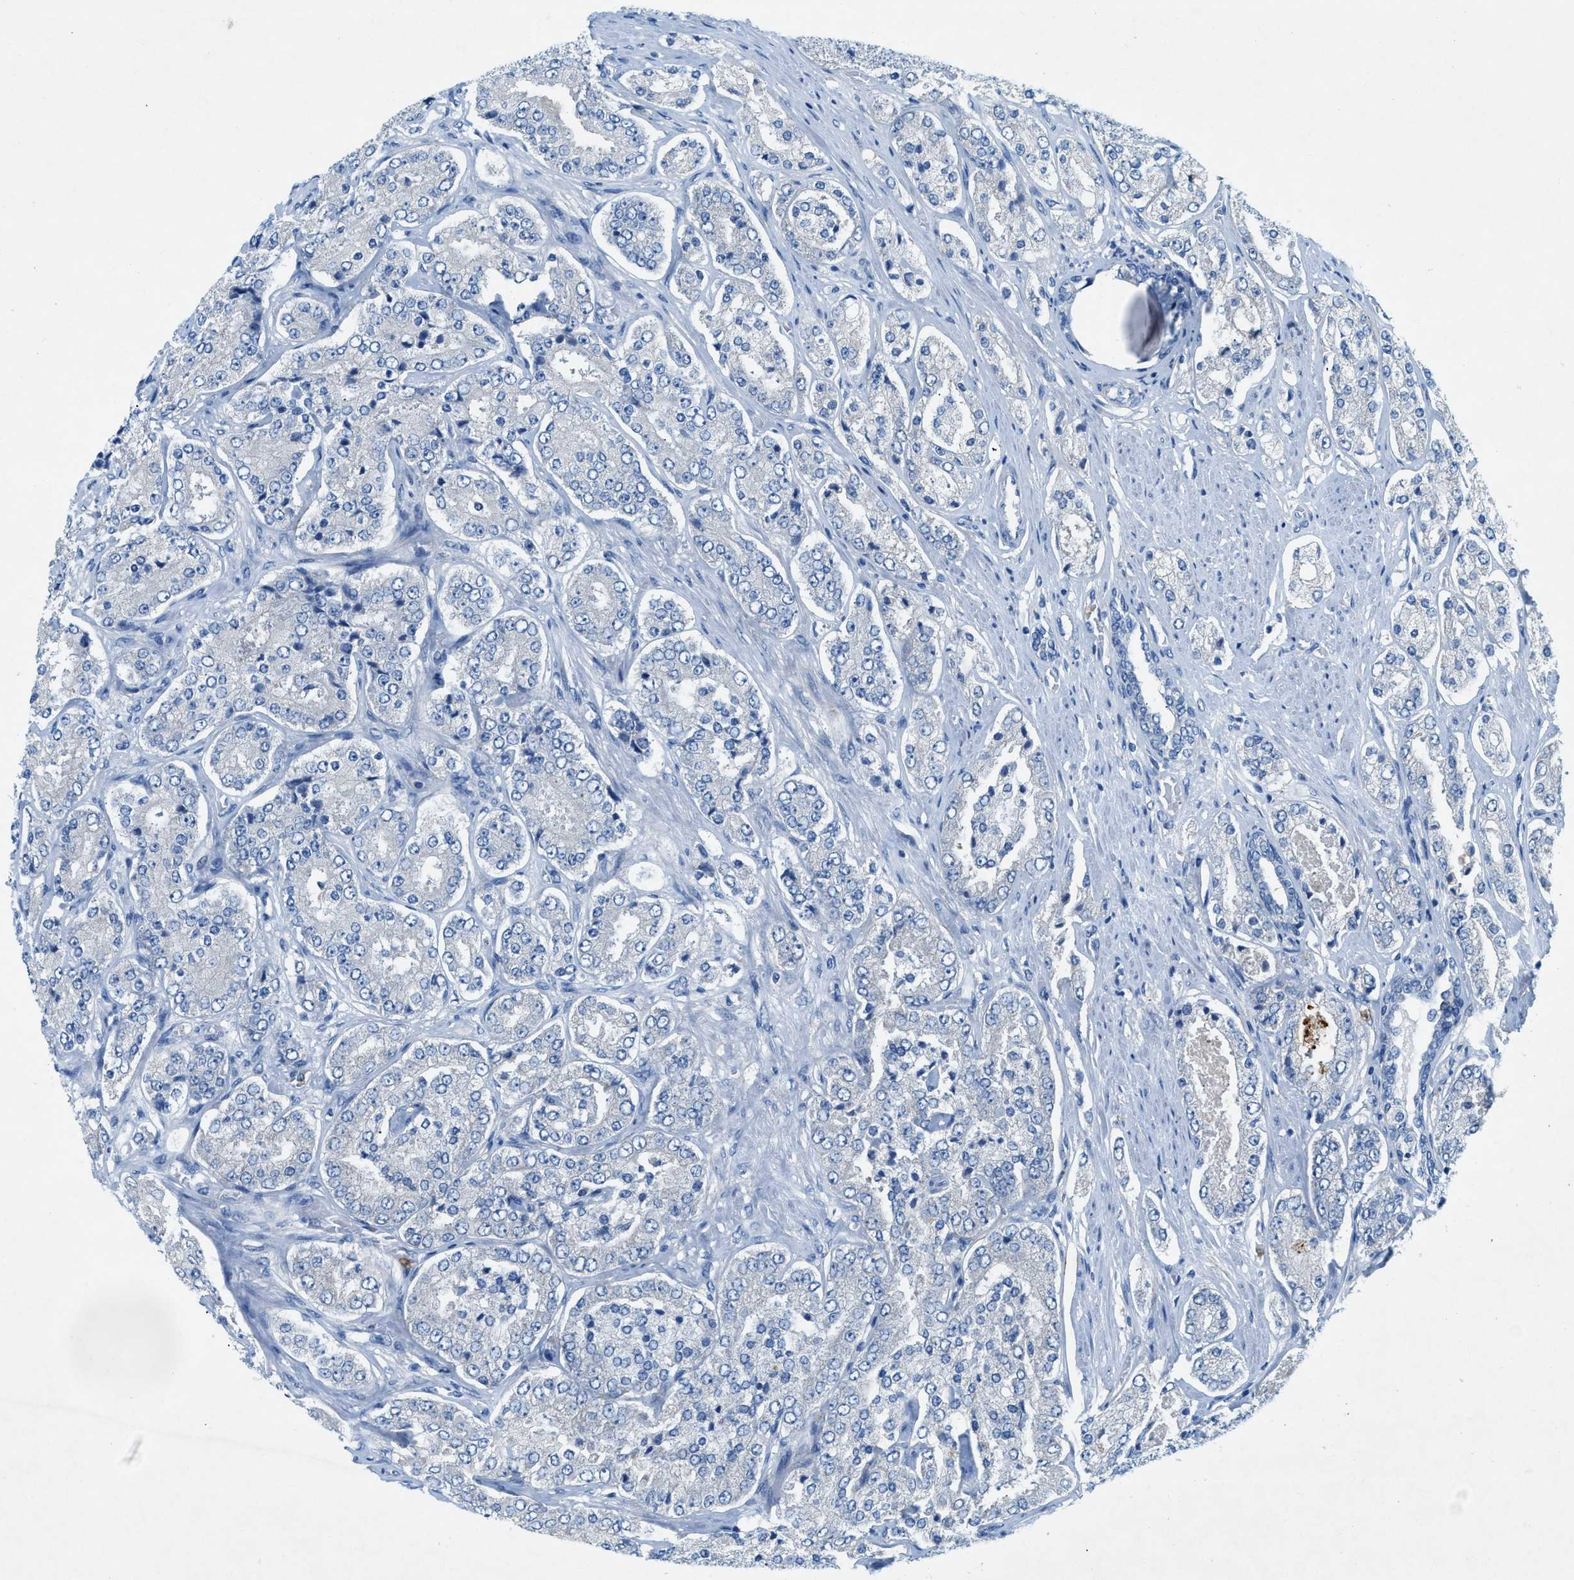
{"staining": {"intensity": "negative", "quantity": "none", "location": "none"}, "tissue": "prostate cancer", "cell_type": "Tumor cells", "image_type": "cancer", "snomed": [{"axis": "morphology", "description": "Adenocarcinoma, High grade"}, {"axis": "topography", "description": "Prostate"}], "caption": "The image reveals no staining of tumor cells in prostate cancer (adenocarcinoma (high-grade)).", "gene": "ZDHHC13", "patient": {"sex": "male", "age": 65}}